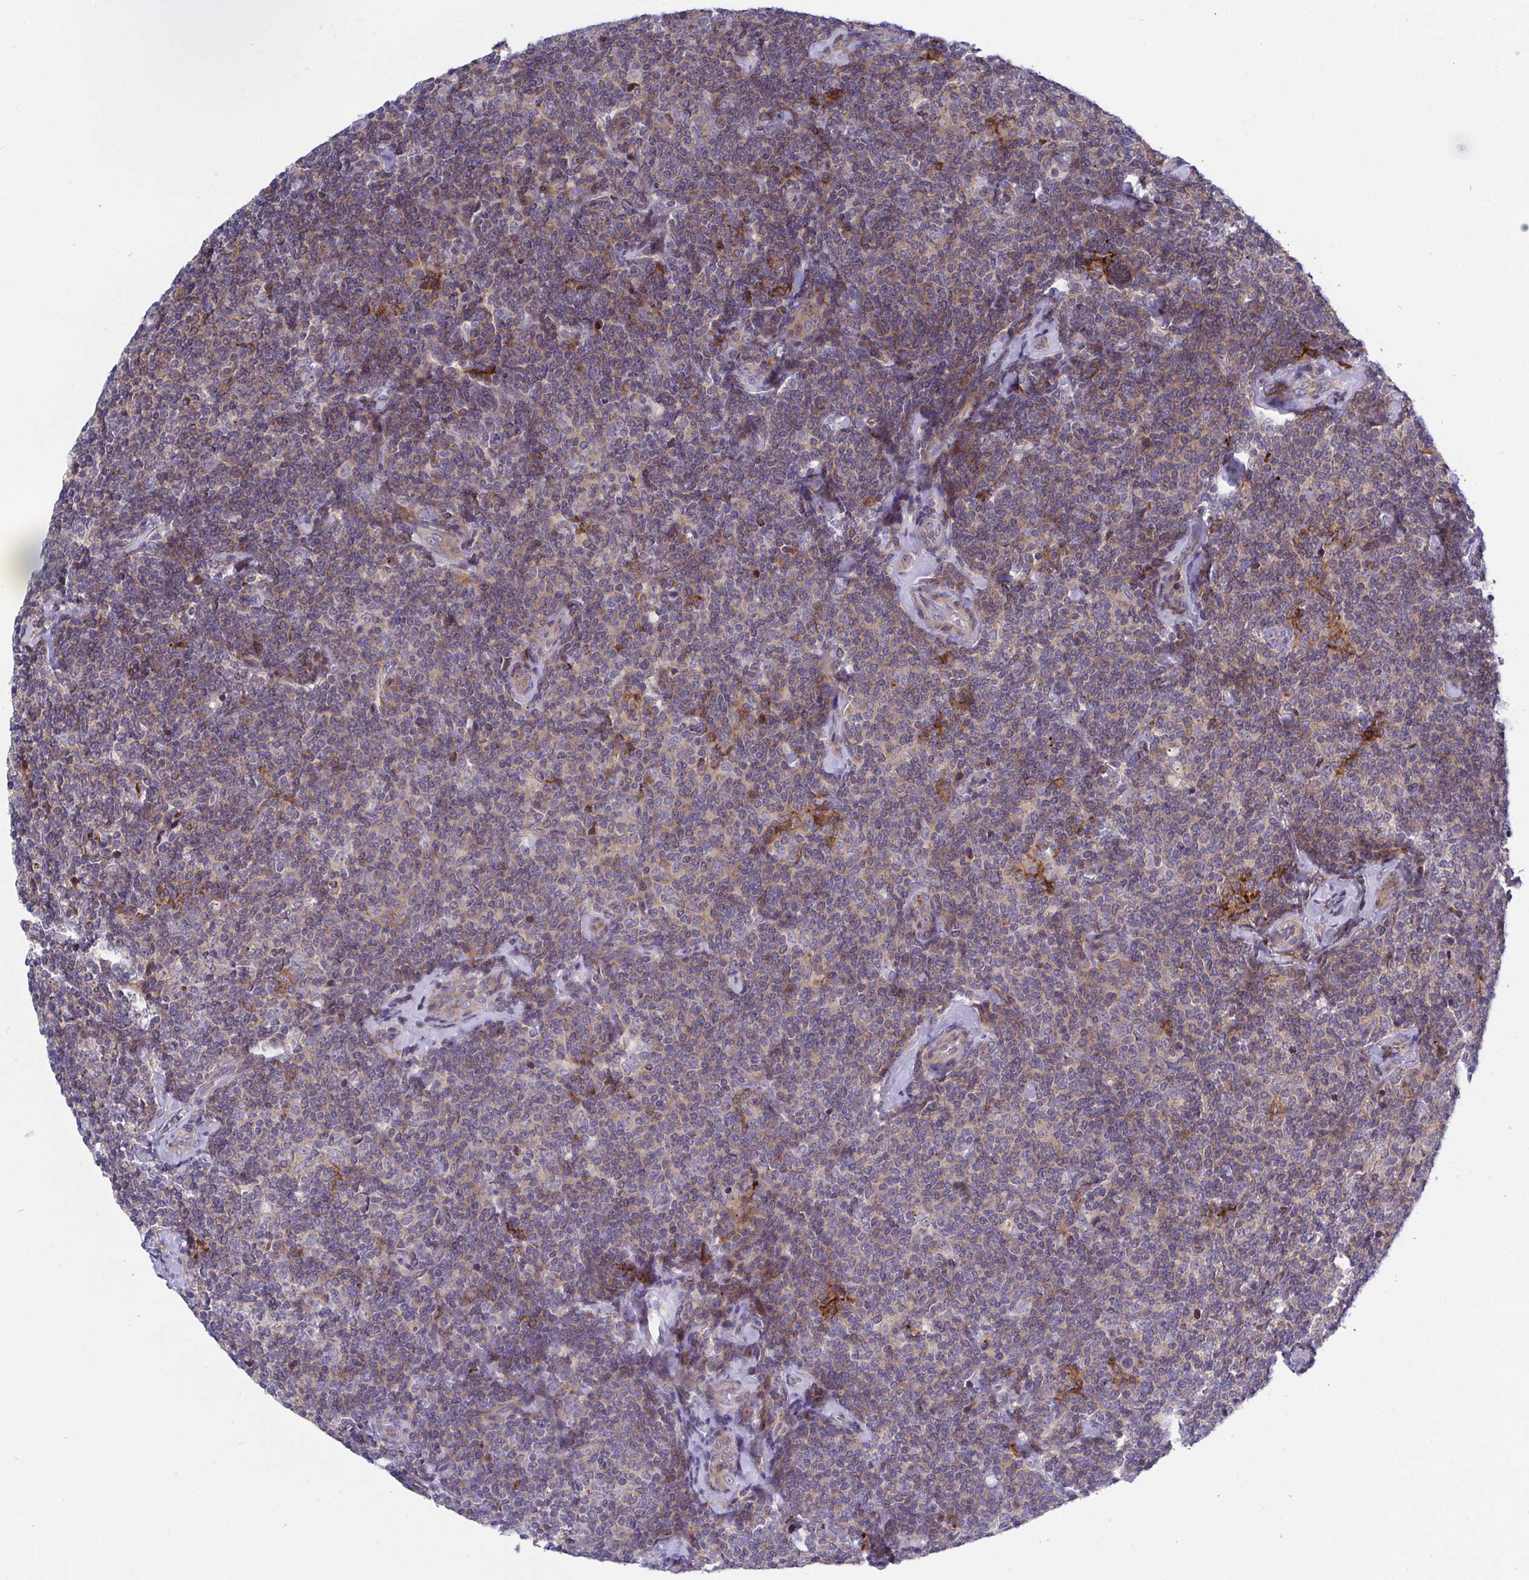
{"staining": {"intensity": "weak", "quantity": "25%-75%", "location": "cytoplasmic/membranous"}, "tissue": "lymphoma", "cell_type": "Tumor cells", "image_type": "cancer", "snomed": [{"axis": "morphology", "description": "Malignant lymphoma, non-Hodgkin's type, Low grade"}, {"axis": "topography", "description": "Lymph node"}], "caption": "Weak cytoplasmic/membranous positivity is appreciated in approximately 25%-75% of tumor cells in low-grade malignant lymphoma, non-Hodgkin's type. Nuclei are stained in blue.", "gene": "FRMD3", "patient": {"sex": "female", "age": 56}}